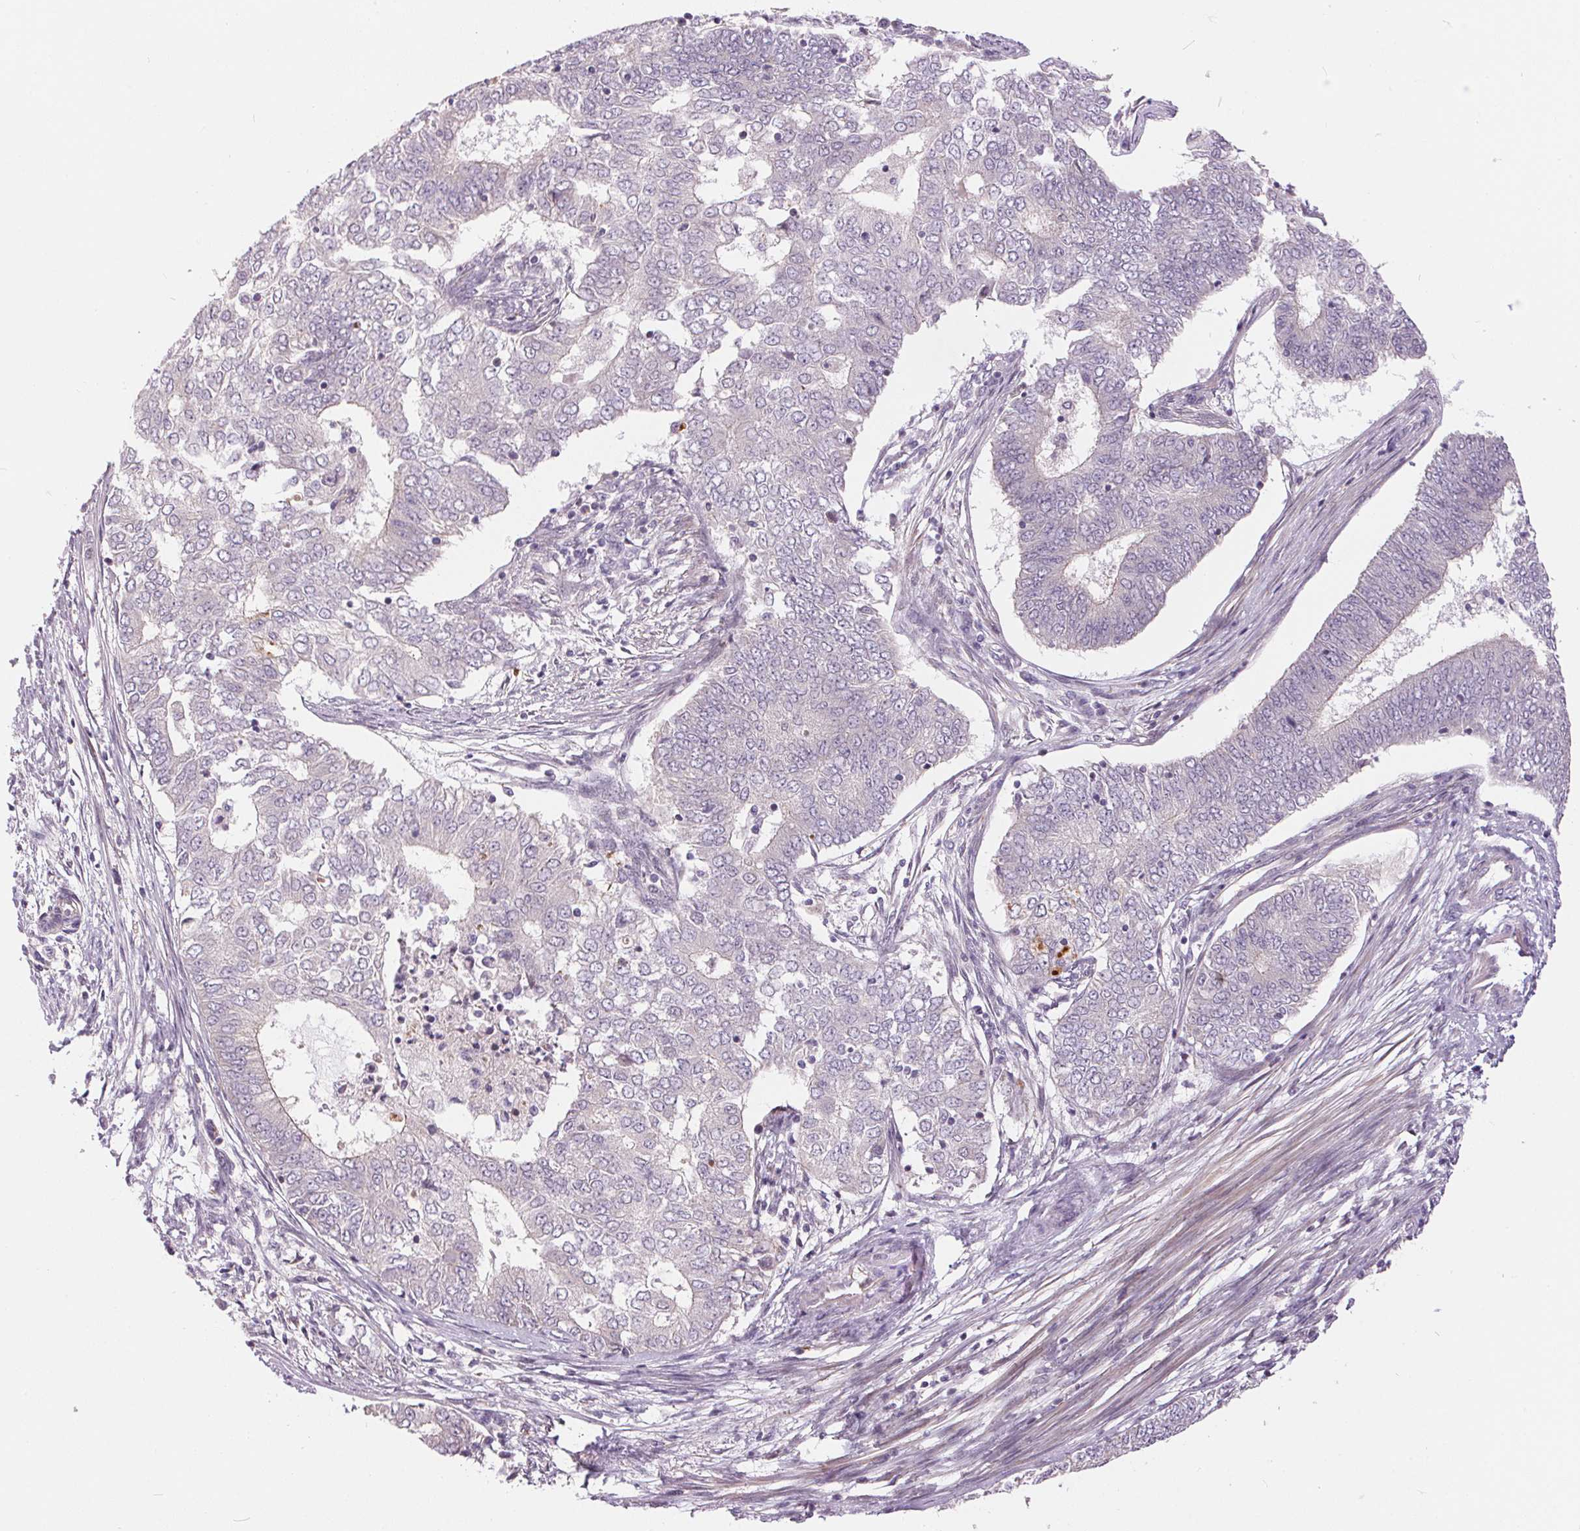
{"staining": {"intensity": "negative", "quantity": "none", "location": "none"}, "tissue": "endometrial cancer", "cell_type": "Tumor cells", "image_type": "cancer", "snomed": [{"axis": "morphology", "description": "Adenocarcinoma, NOS"}, {"axis": "topography", "description": "Endometrium"}], "caption": "Protein analysis of adenocarcinoma (endometrial) exhibits no significant staining in tumor cells.", "gene": "UNC13B", "patient": {"sex": "female", "age": 62}}